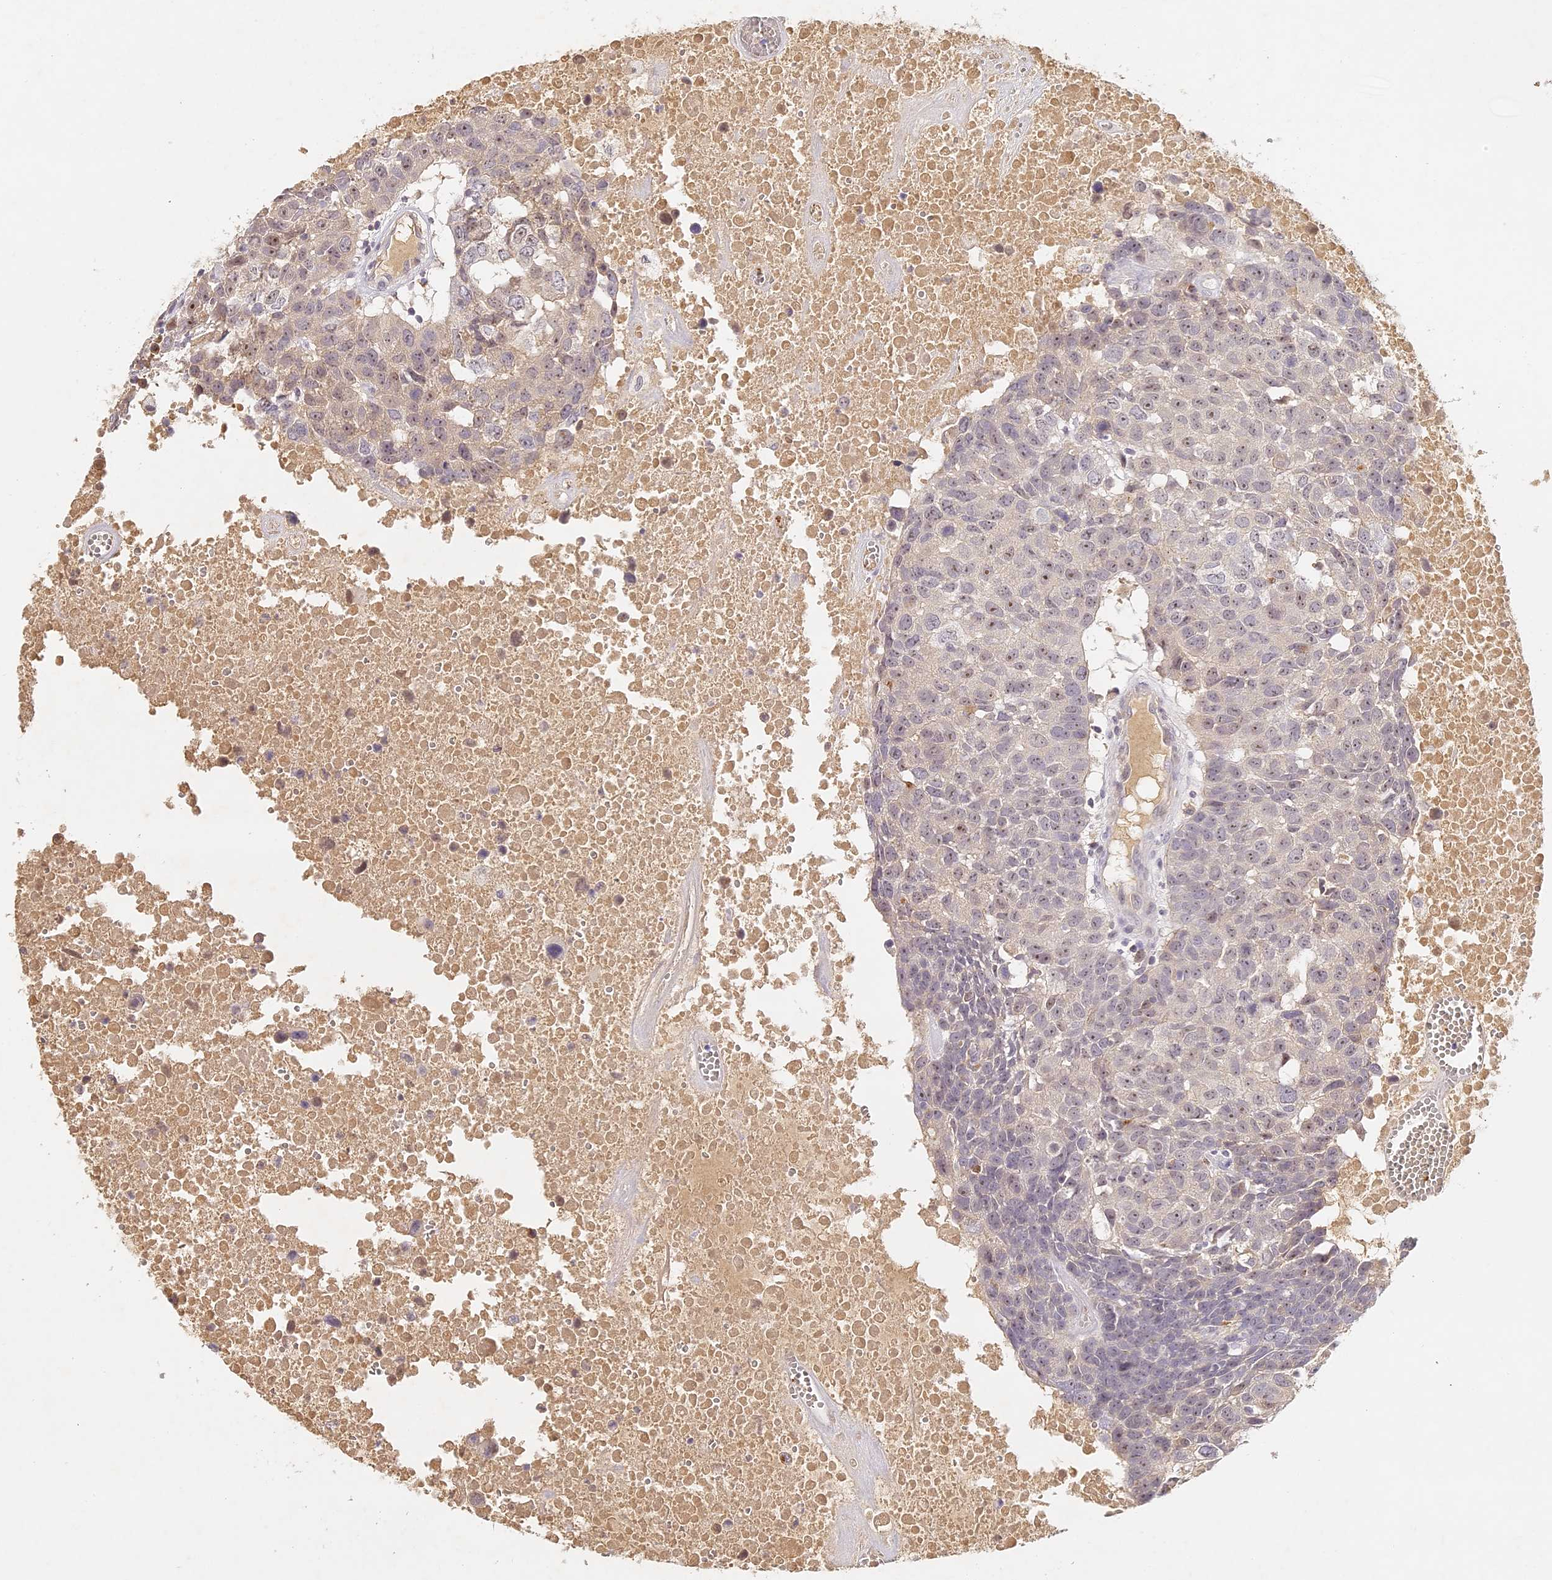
{"staining": {"intensity": "weak", "quantity": "<25%", "location": "nuclear"}, "tissue": "head and neck cancer", "cell_type": "Tumor cells", "image_type": "cancer", "snomed": [{"axis": "morphology", "description": "Squamous cell carcinoma, NOS"}, {"axis": "topography", "description": "Head-Neck"}], "caption": "This is a photomicrograph of immunohistochemistry staining of squamous cell carcinoma (head and neck), which shows no staining in tumor cells. (Brightfield microscopy of DAB immunohistochemistry (IHC) at high magnification).", "gene": "ELL3", "patient": {"sex": "male", "age": 66}}